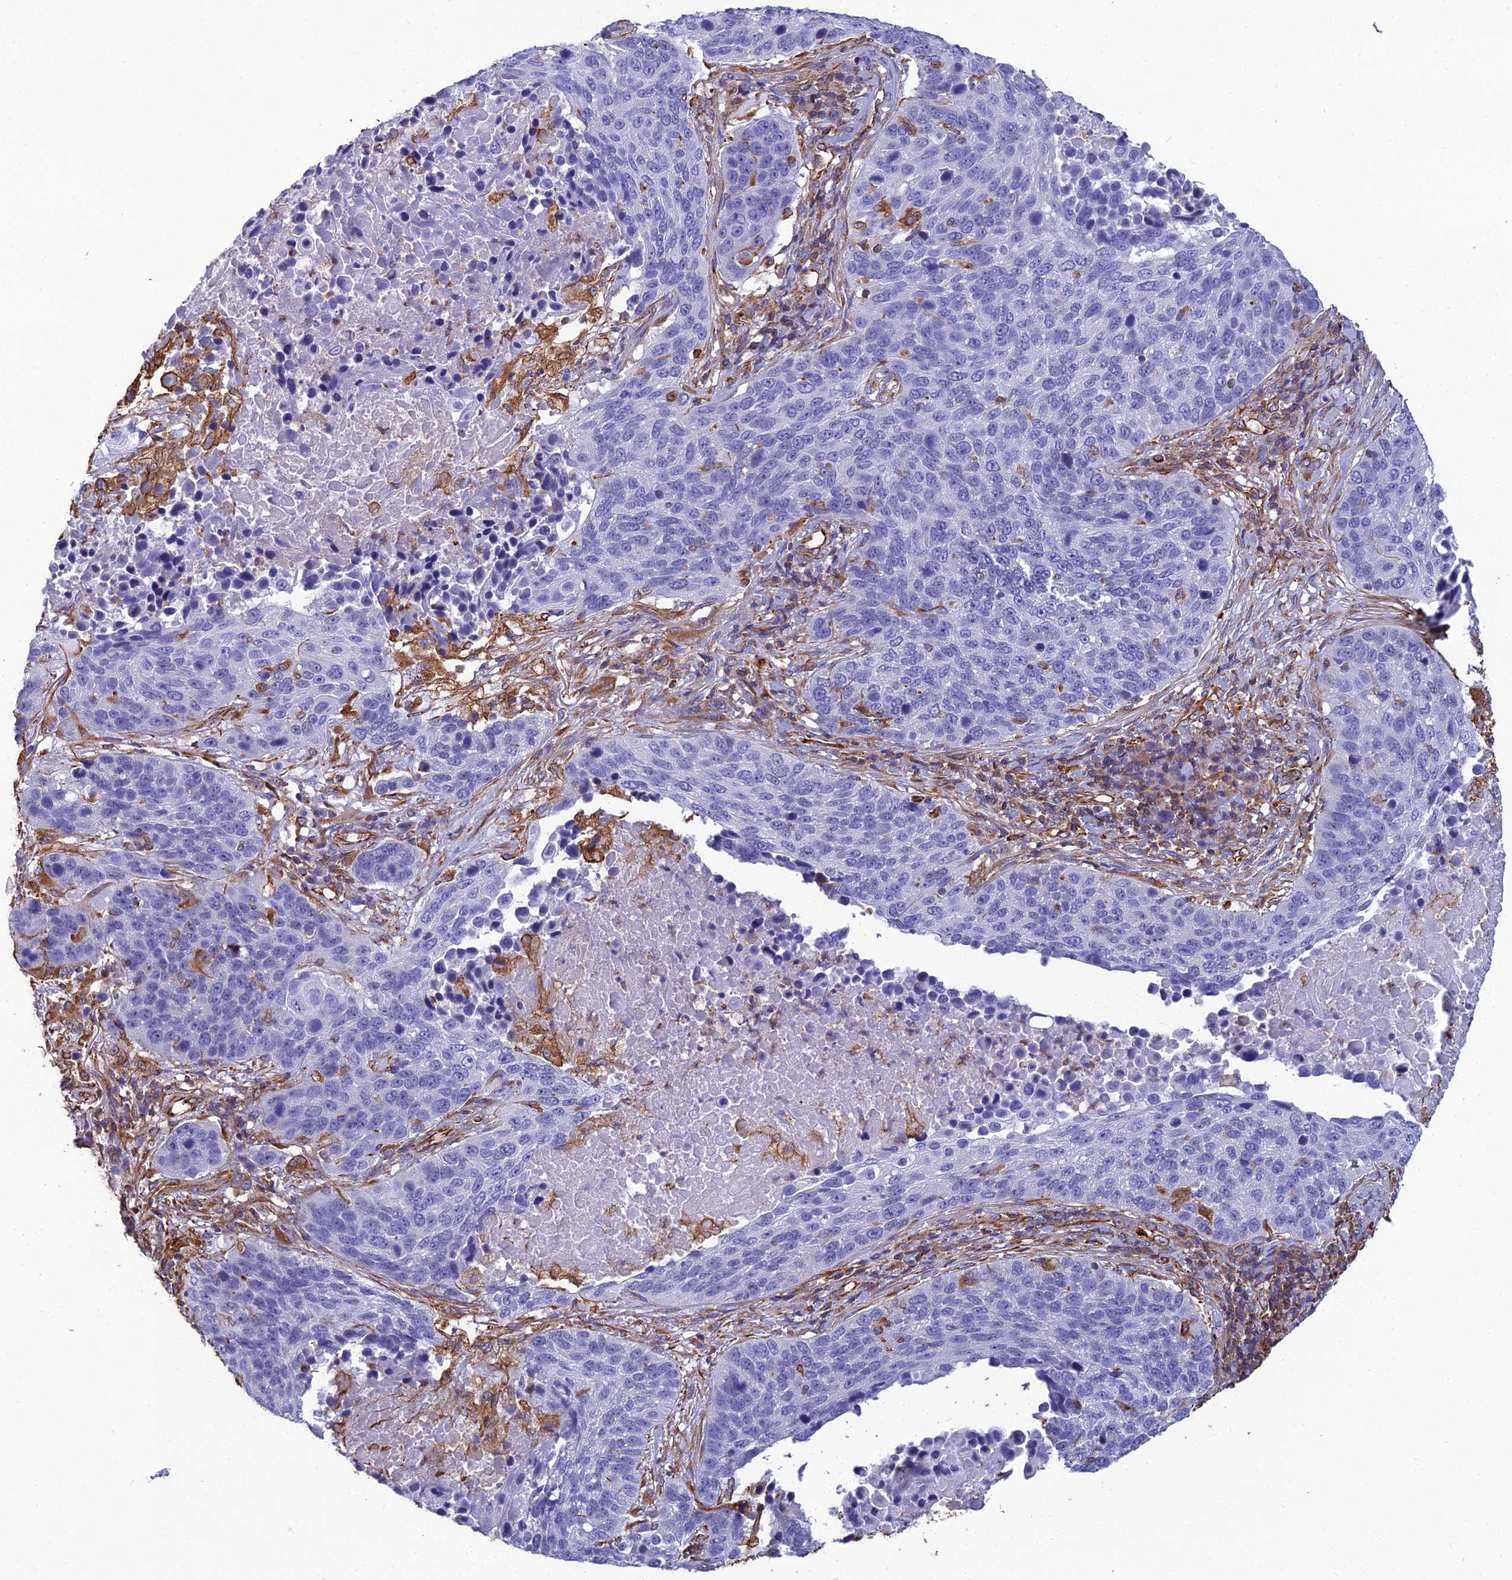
{"staining": {"intensity": "negative", "quantity": "none", "location": "none"}, "tissue": "lung cancer", "cell_type": "Tumor cells", "image_type": "cancer", "snomed": [{"axis": "morphology", "description": "Normal tissue, NOS"}, {"axis": "morphology", "description": "Squamous cell carcinoma, NOS"}, {"axis": "topography", "description": "Lymph node"}, {"axis": "topography", "description": "Lung"}], "caption": "This image is of lung squamous cell carcinoma stained with immunohistochemistry to label a protein in brown with the nuclei are counter-stained blue. There is no staining in tumor cells.", "gene": "PSMD11", "patient": {"sex": "male", "age": 66}}